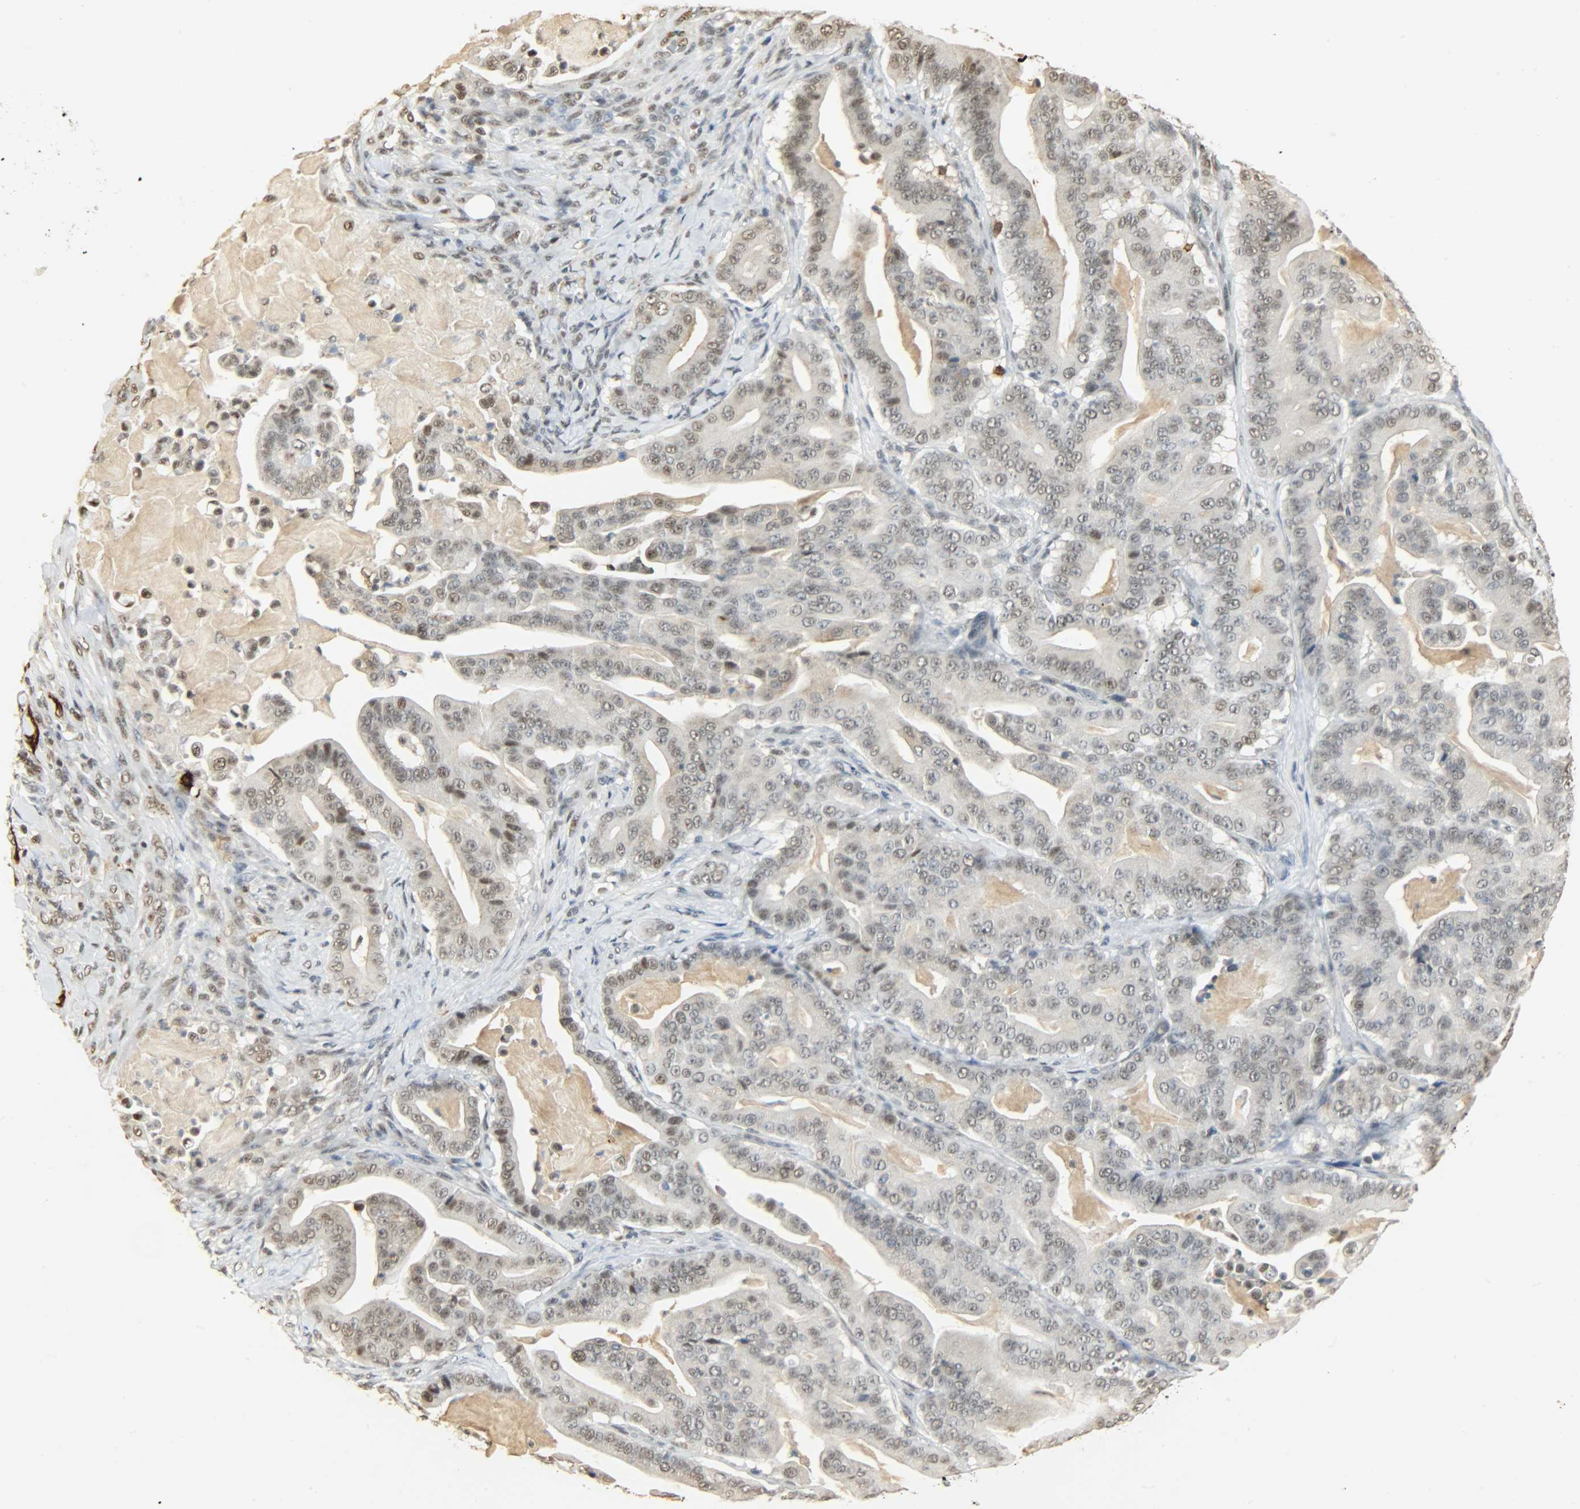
{"staining": {"intensity": "weak", "quantity": ">75%", "location": "nuclear"}, "tissue": "pancreatic cancer", "cell_type": "Tumor cells", "image_type": "cancer", "snomed": [{"axis": "morphology", "description": "Adenocarcinoma, NOS"}, {"axis": "topography", "description": "Pancreas"}], "caption": "This histopathology image shows adenocarcinoma (pancreatic) stained with IHC to label a protein in brown. The nuclear of tumor cells show weak positivity for the protein. Nuclei are counter-stained blue.", "gene": "NGFR", "patient": {"sex": "male", "age": 63}}